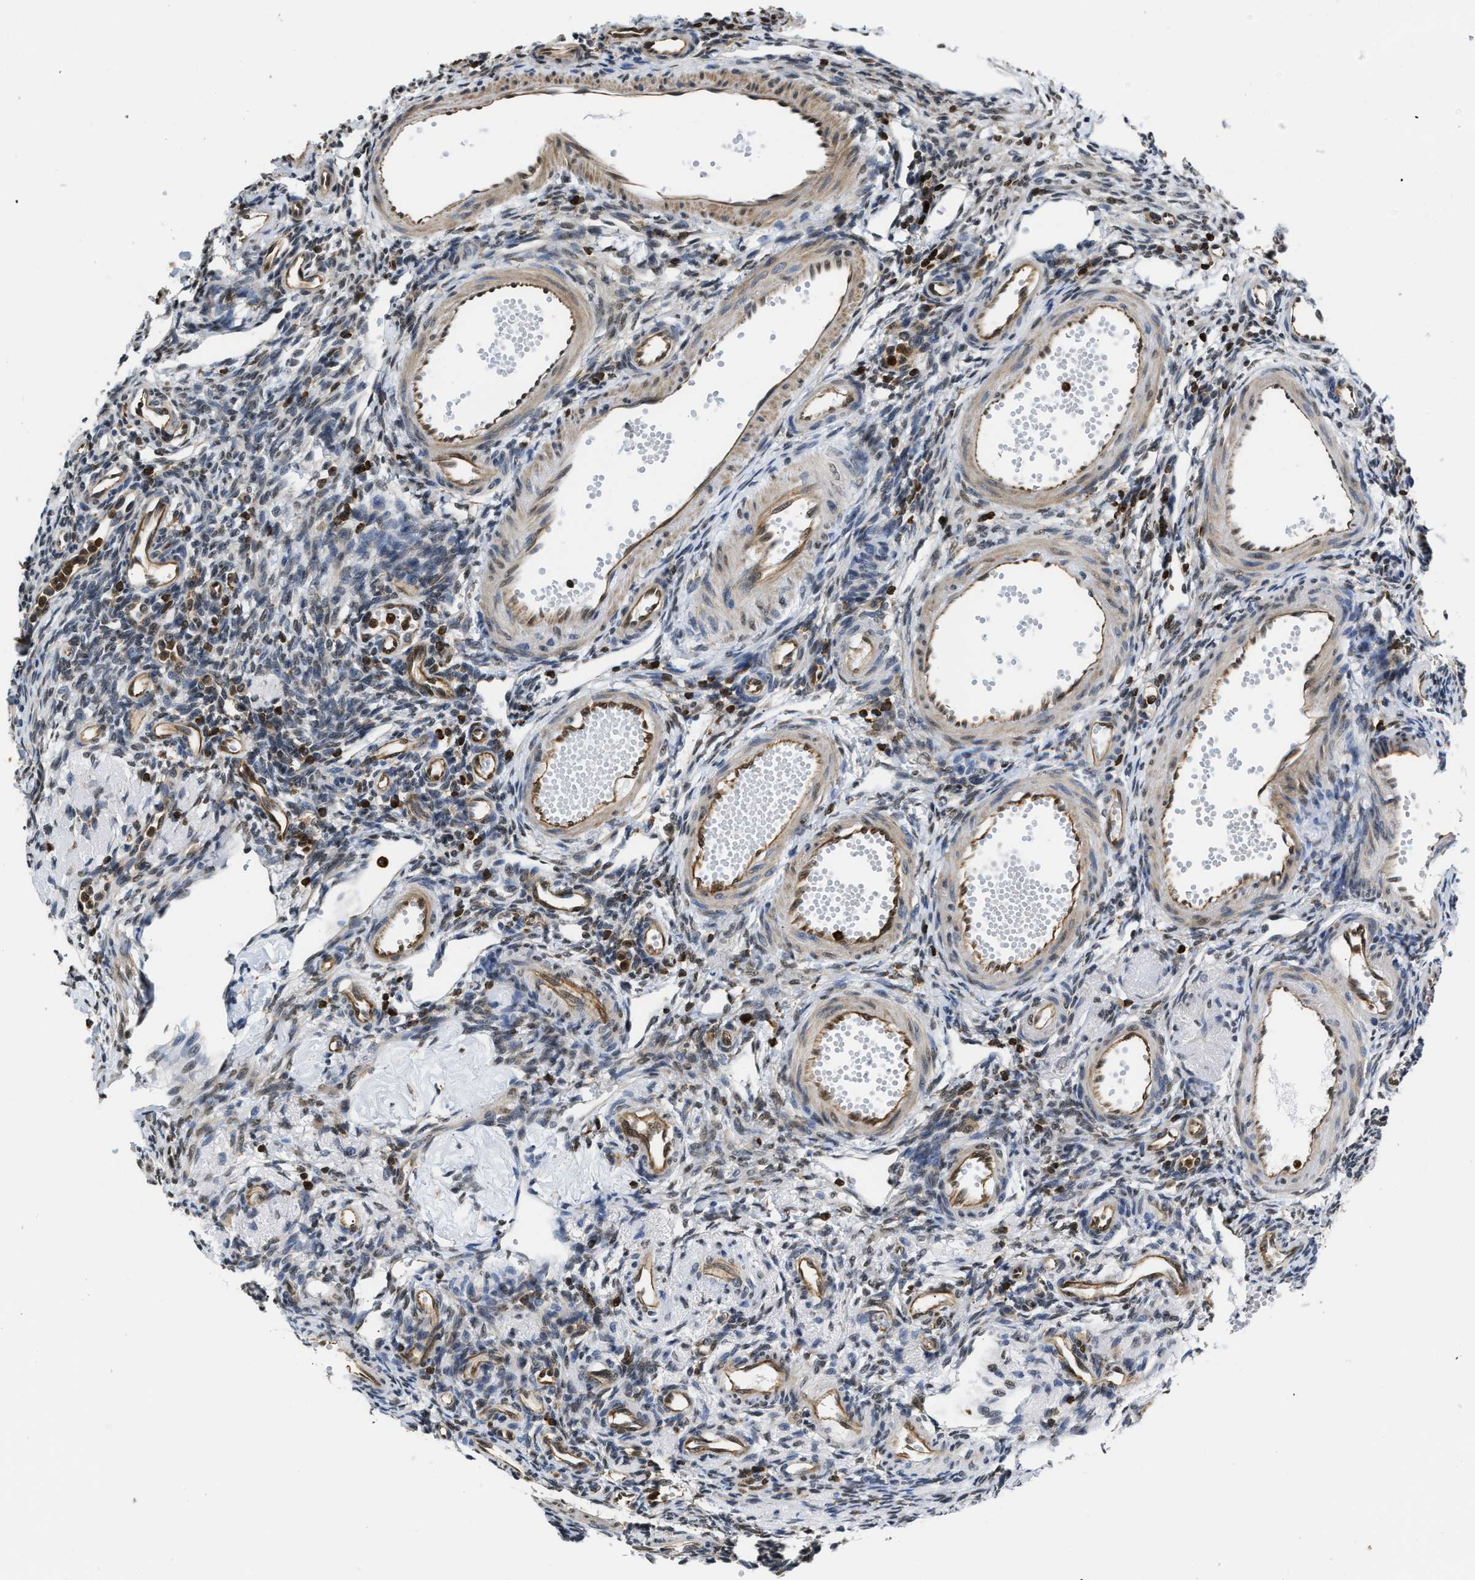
{"staining": {"intensity": "weak", "quantity": "25%-75%", "location": "nuclear"}, "tissue": "ovary", "cell_type": "Ovarian stroma cells", "image_type": "normal", "snomed": [{"axis": "morphology", "description": "Normal tissue, NOS"}, {"axis": "topography", "description": "Ovary"}], "caption": "Immunohistochemical staining of unremarkable human ovary reveals 25%-75% levels of weak nuclear protein staining in approximately 25%-75% of ovarian stroma cells. (DAB (3,3'-diaminobenzidine) = brown stain, brightfield microscopy at high magnification).", "gene": "STK10", "patient": {"sex": "female", "age": 33}}